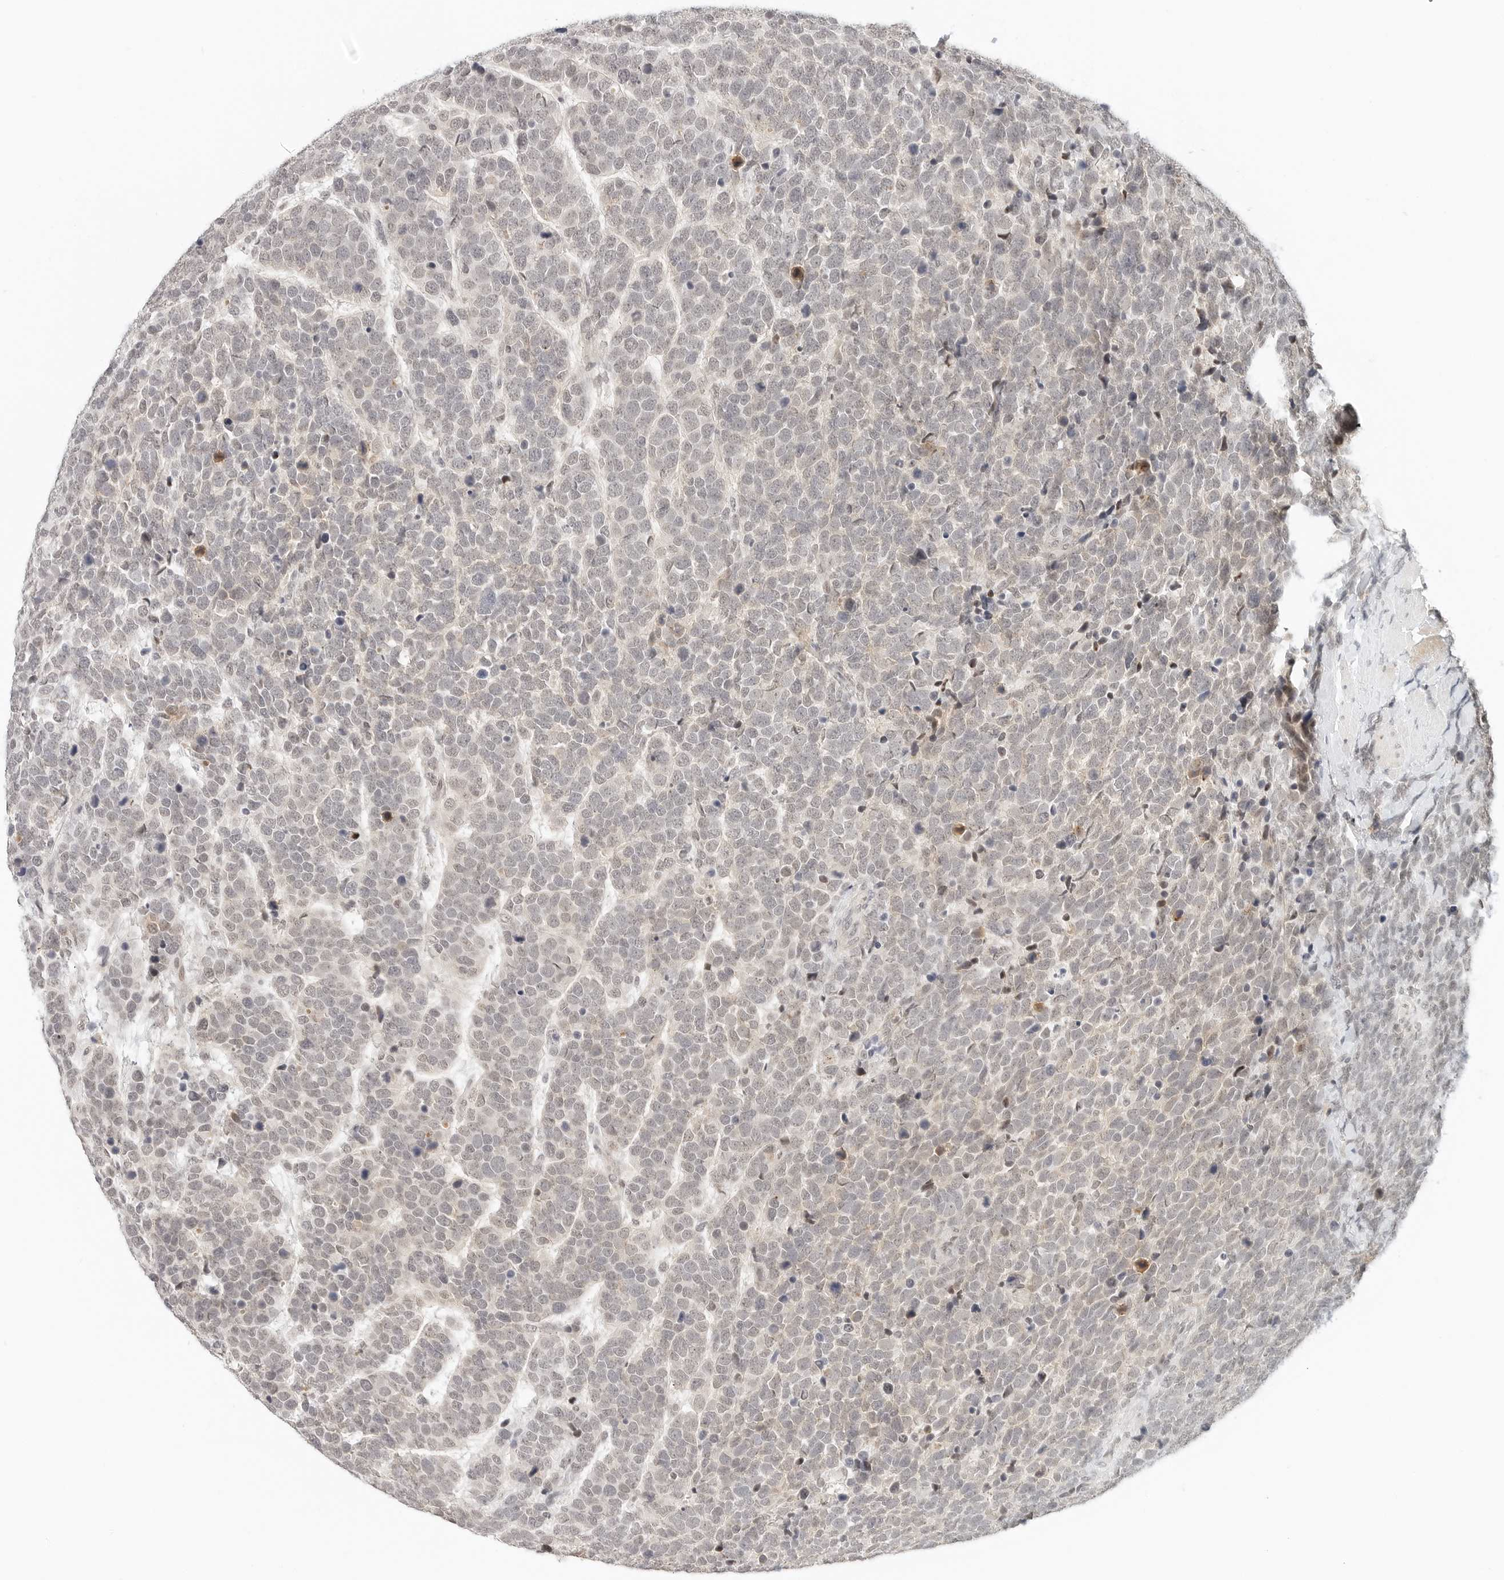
{"staining": {"intensity": "weak", "quantity": "<25%", "location": "nuclear"}, "tissue": "urothelial cancer", "cell_type": "Tumor cells", "image_type": "cancer", "snomed": [{"axis": "morphology", "description": "Urothelial carcinoma, High grade"}, {"axis": "topography", "description": "Urinary bladder"}], "caption": "Tumor cells are negative for protein expression in human high-grade urothelial carcinoma.", "gene": "NEO1", "patient": {"sex": "female", "age": 82}}